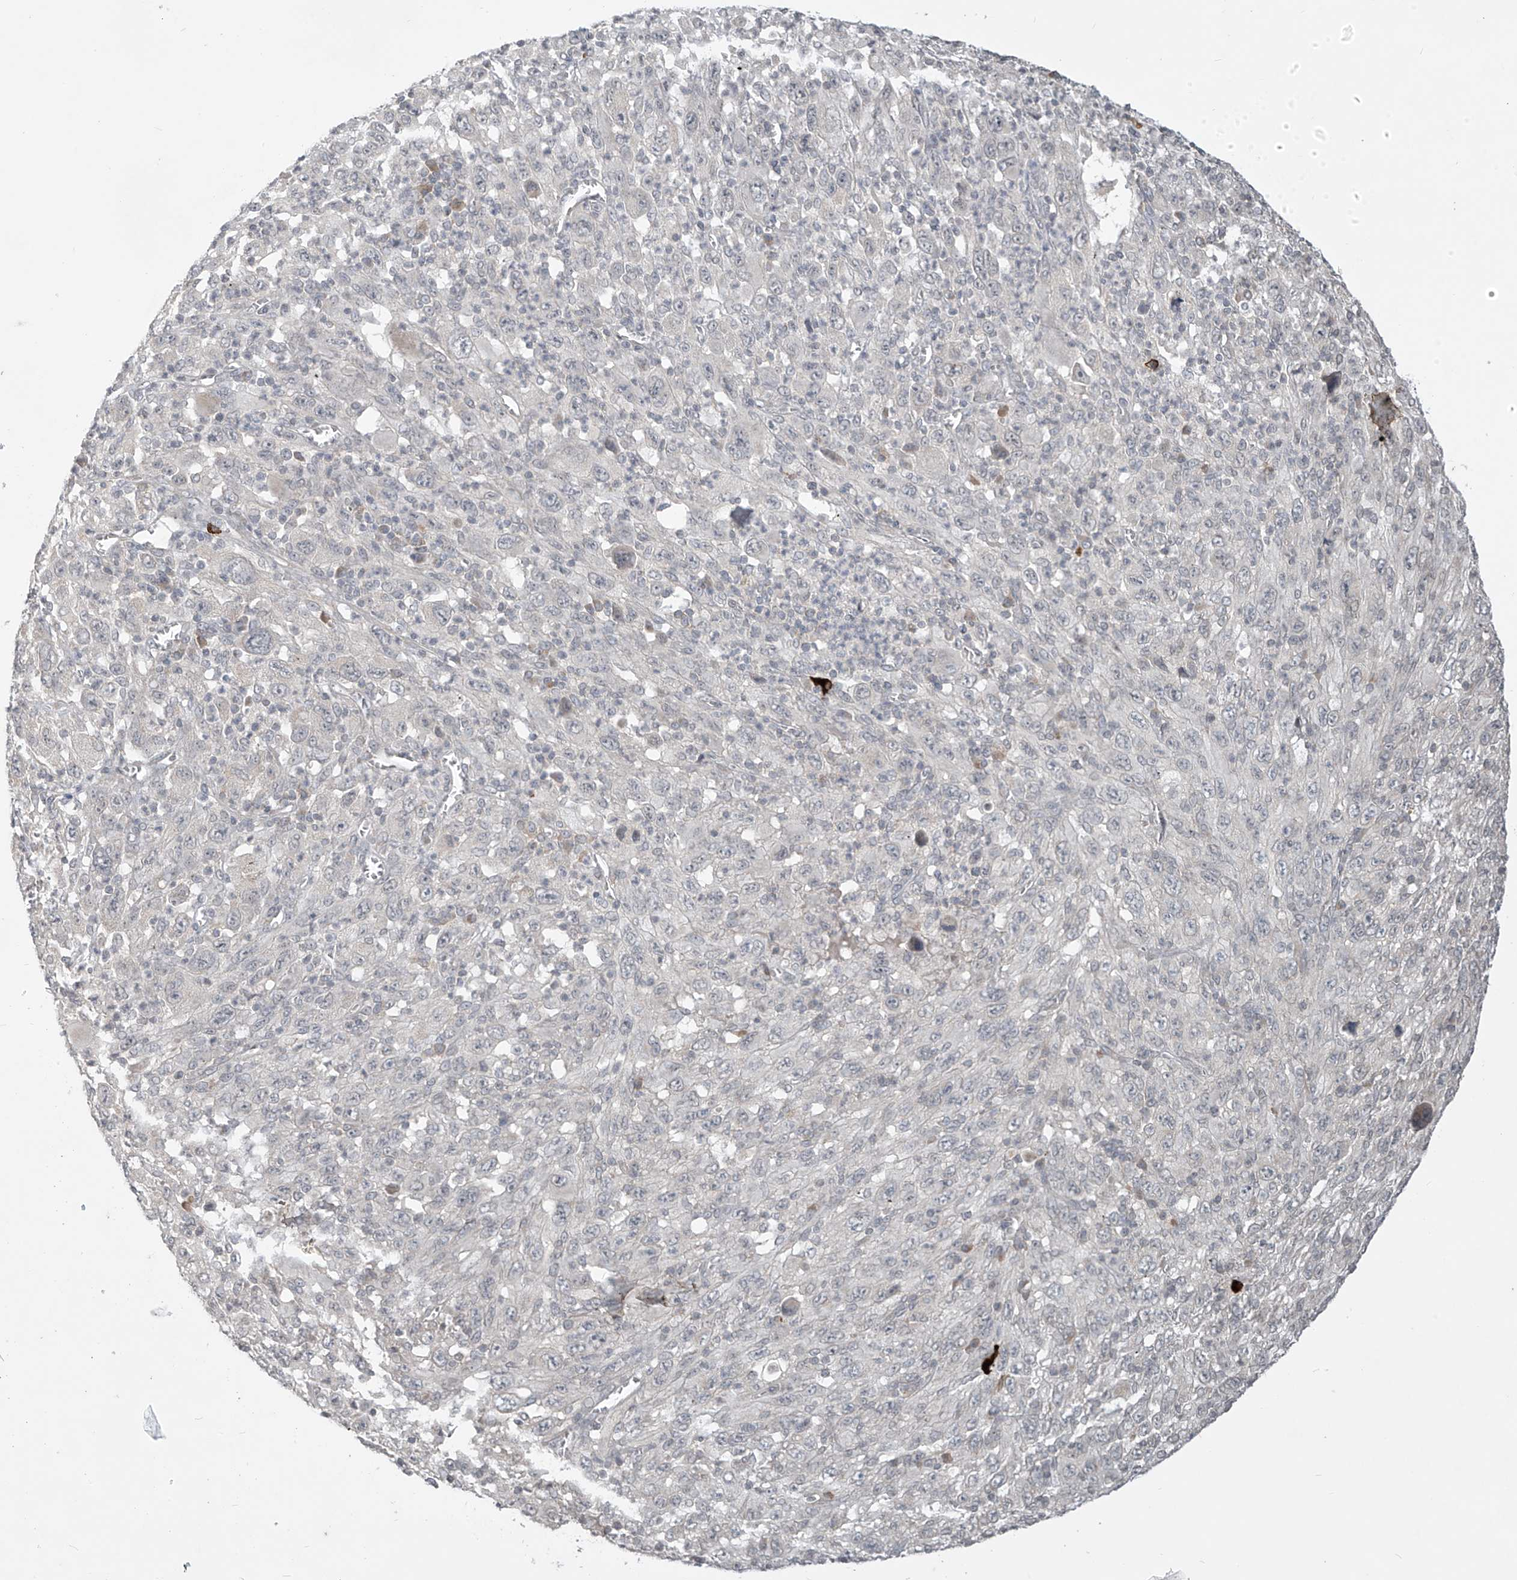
{"staining": {"intensity": "negative", "quantity": "none", "location": "none"}, "tissue": "melanoma", "cell_type": "Tumor cells", "image_type": "cancer", "snomed": [{"axis": "morphology", "description": "Malignant melanoma, Metastatic site"}, {"axis": "topography", "description": "Skin"}], "caption": "An IHC histopathology image of malignant melanoma (metastatic site) is shown. There is no staining in tumor cells of malignant melanoma (metastatic site). (Immunohistochemistry (ihc), brightfield microscopy, high magnification).", "gene": "DGKQ", "patient": {"sex": "female", "age": 56}}